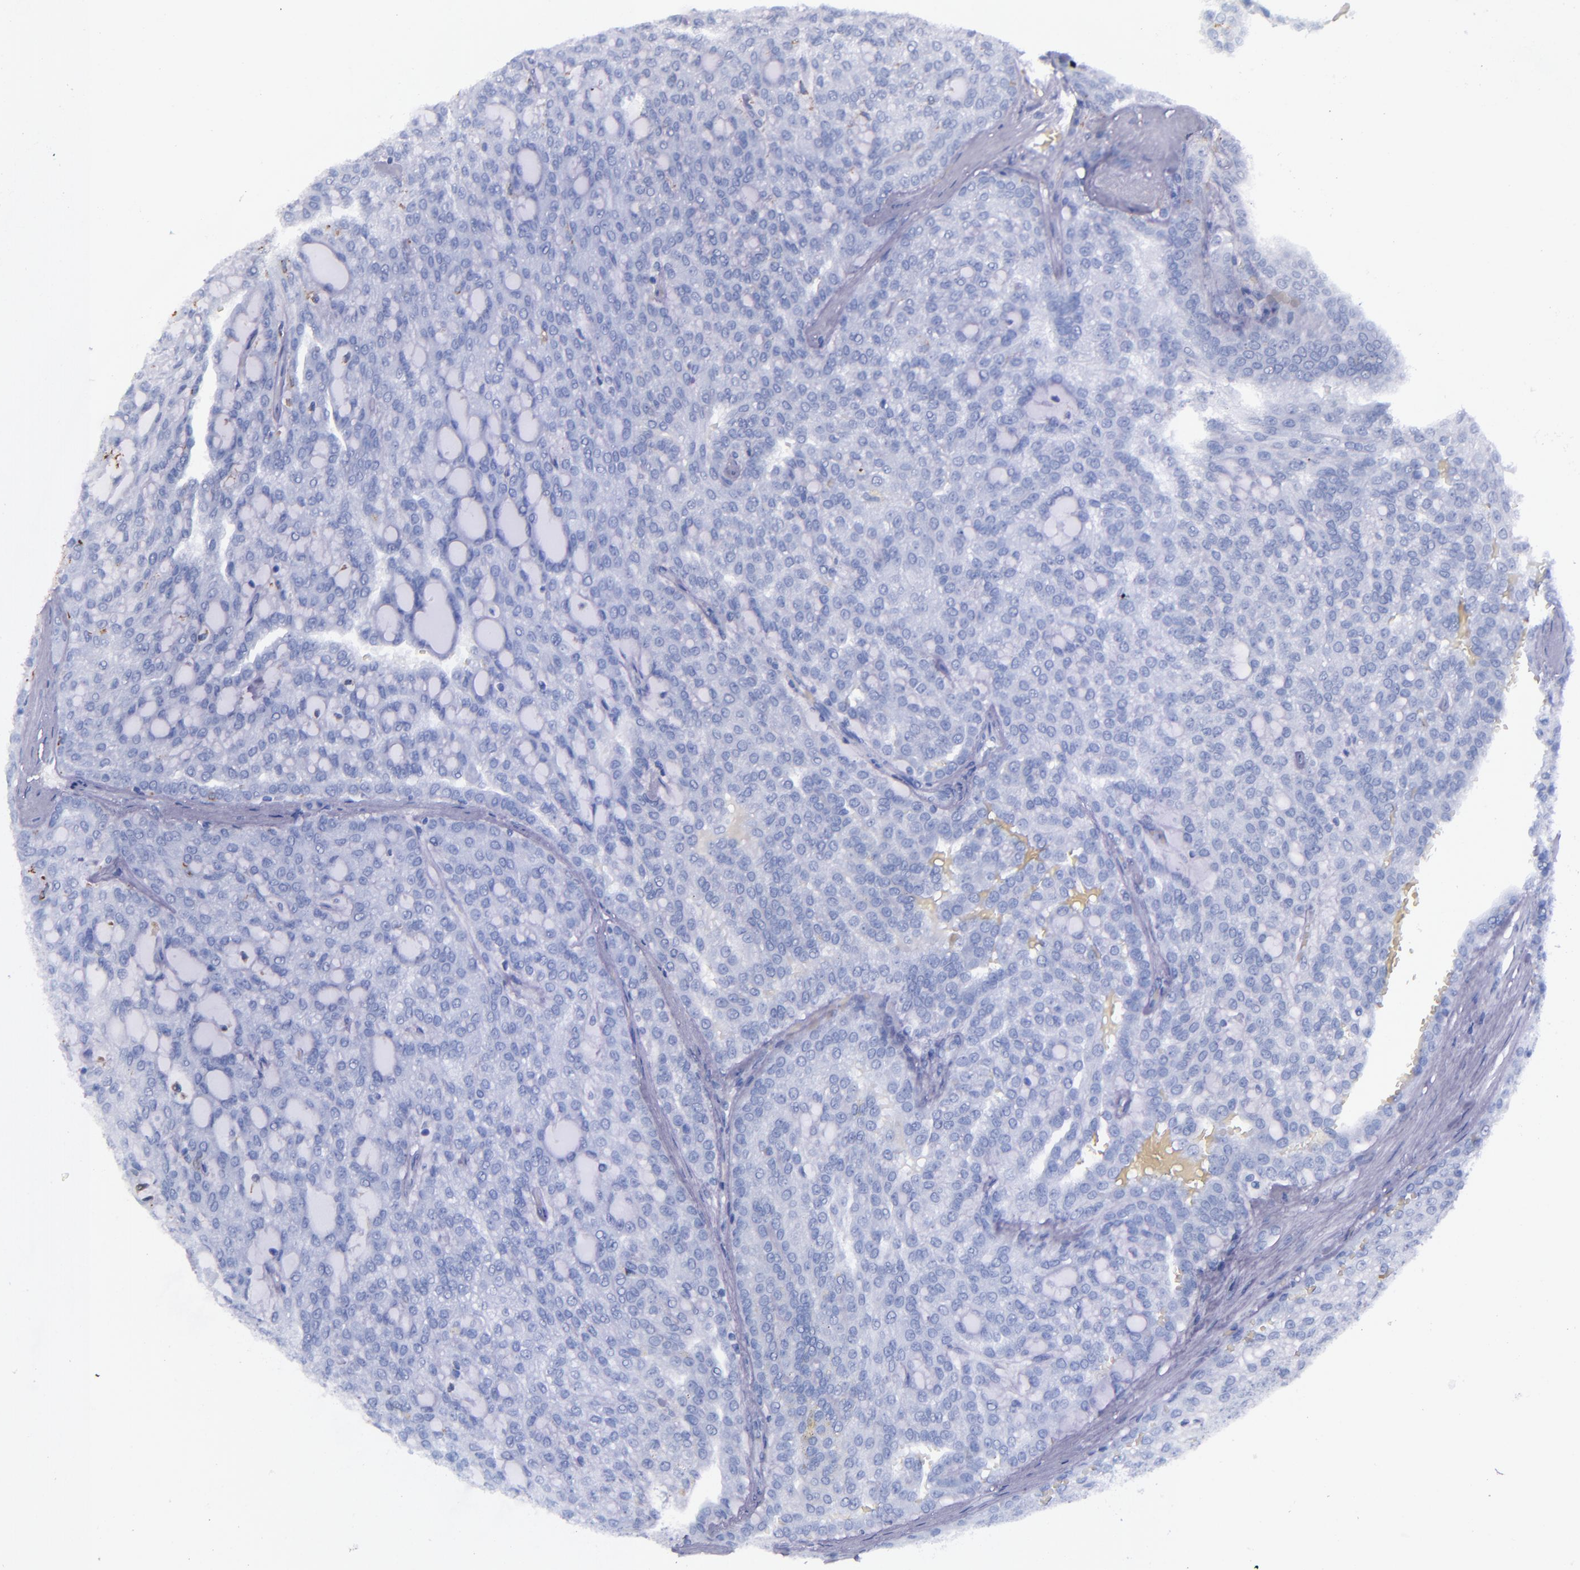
{"staining": {"intensity": "negative", "quantity": "none", "location": "none"}, "tissue": "renal cancer", "cell_type": "Tumor cells", "image_type": "cancer", "snomed": [{"axis": "morphology", "description": "Adenocarcinoma, NOS"}, {"axis": "topography", "description": "Kidney"}], "caption": "The immunohistochemistry micrograph has no significant staining in tumor cells of renal cancer (adenocarcinoma) tissue.", "gene": "HLA-DRA", "patient": {"sex": "male", "age": 63}}